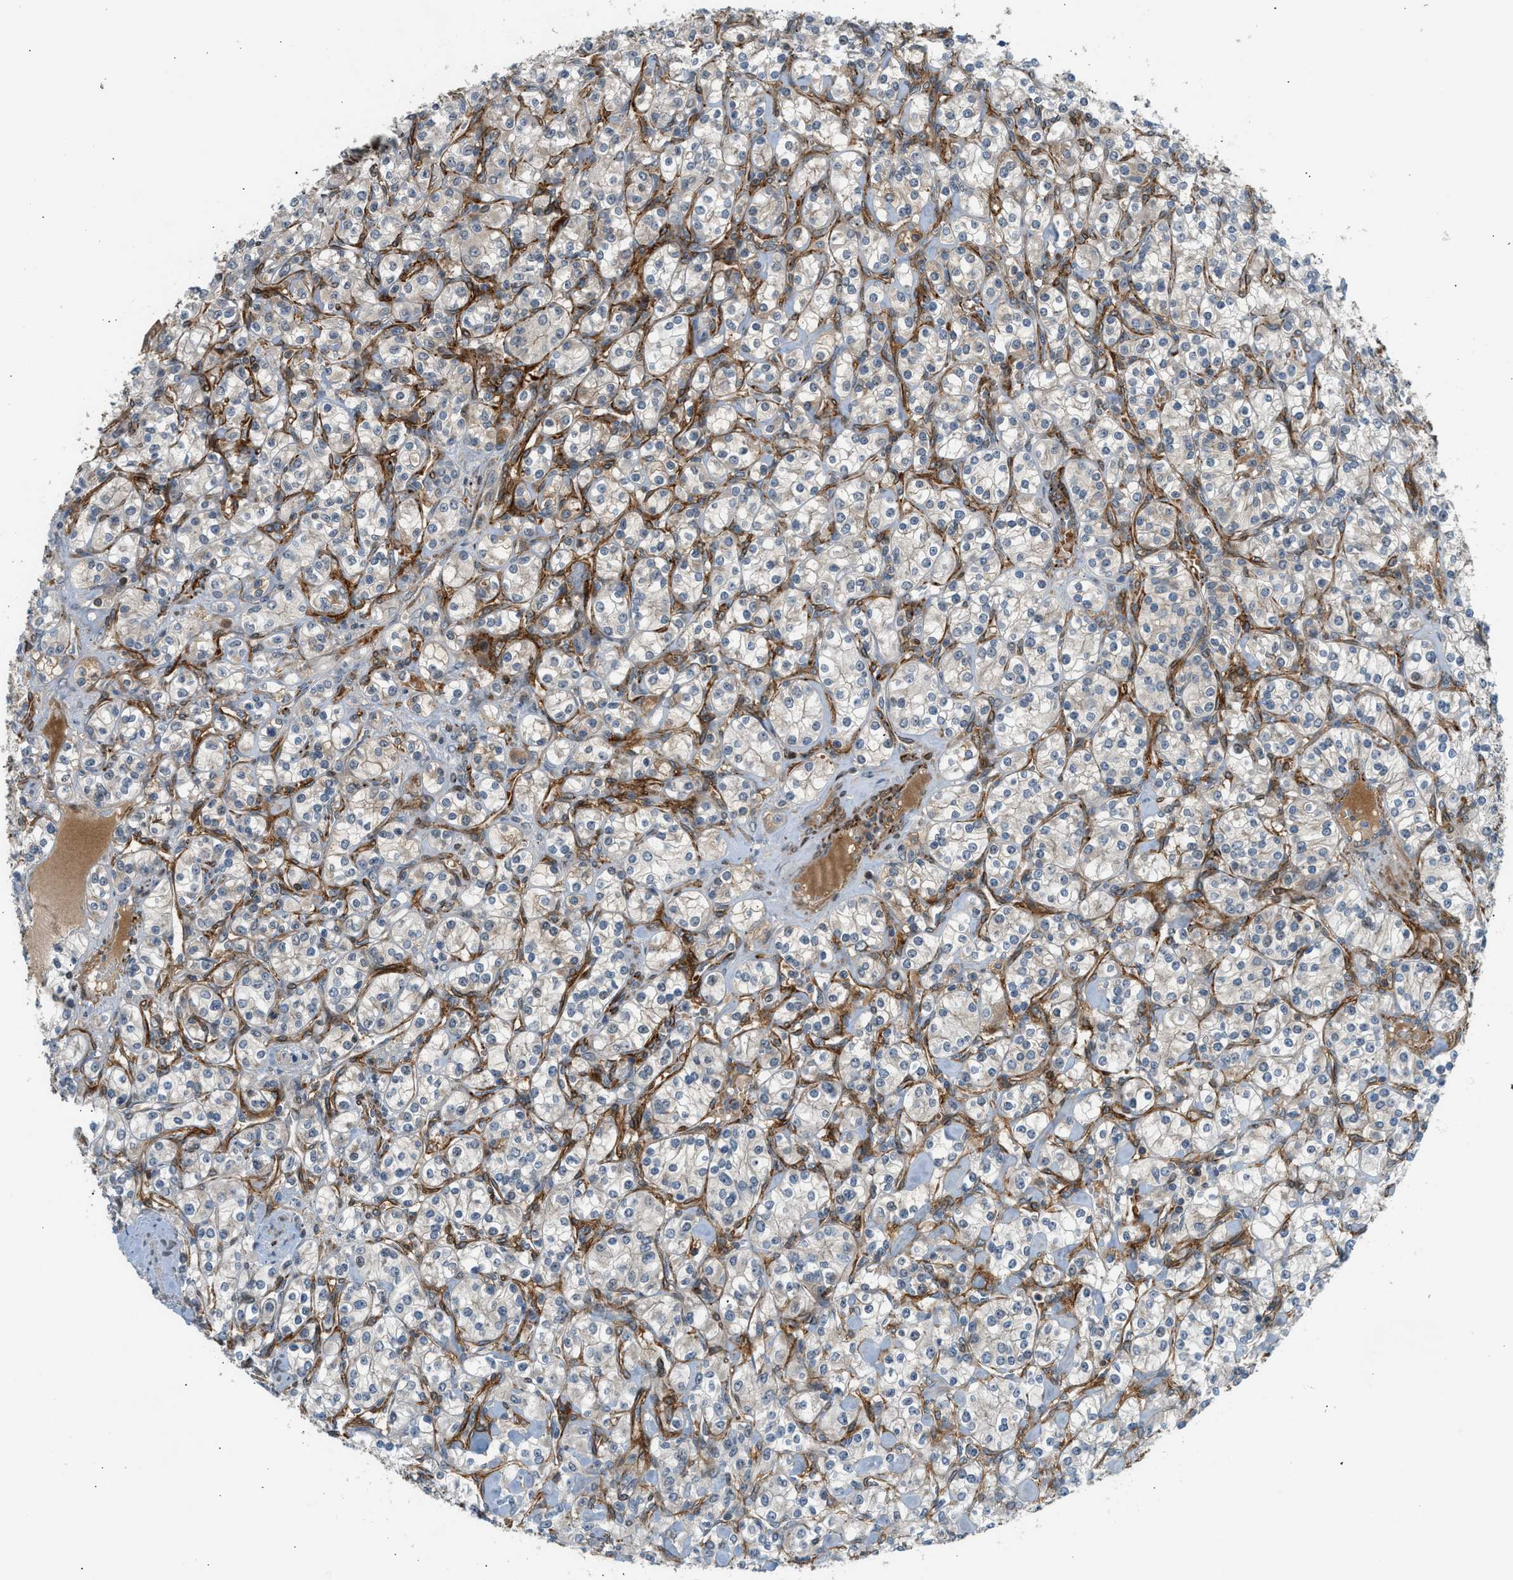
{"staining": {"intensity": "negative", "quantity": "none", "location": "none"}, "tissue": "renal cancer", "cell_type": "Tumor cells", "image_type": "cancer", "snomed": [{"axis": "morphology", "description": "Adenocarcinoma, NOS"}, {"axis": "topography", "description": "Kidney"}], "caption": "IHC of renal cancer exhibits no positivity in tumor cells.", "gene": "EDNRA", "patient": {"sex": "male", "age": 77}}